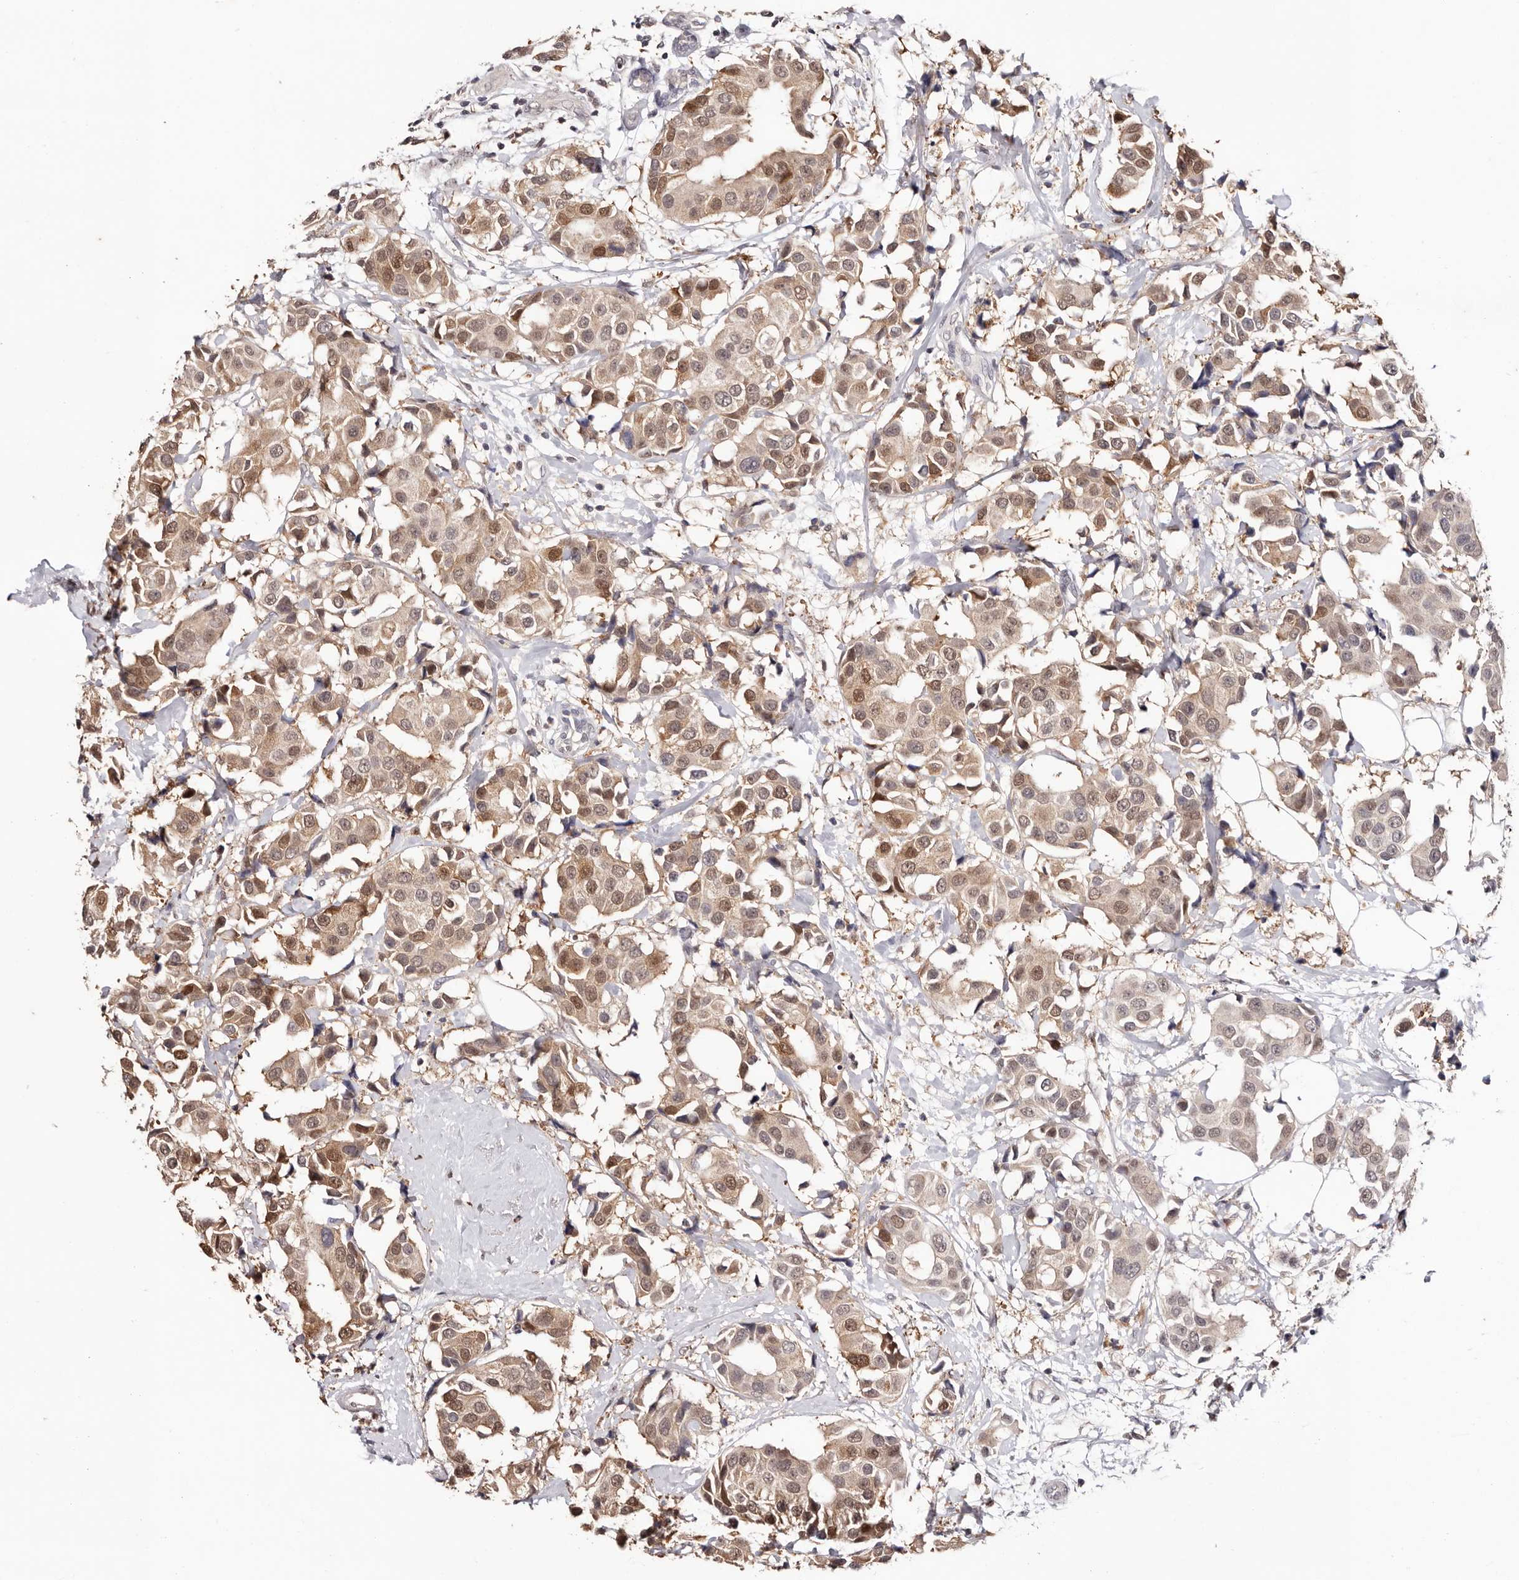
{"staining": {"intensity": "moderate", "quantity": ">75%", "location": "cytoplasmic/membranous,nuclear"}, "tissue": "breast cancer", "cell_type": "Tumor cells", "image_type": "cancer", "snomed": [{"axis": "morphology", "description": "Normal tissue, NOS"}, {"axis": "morphology", "description": "Duct carcinoma"}, {"axis": "topography", "description": "Breast"}], "caption": "Immunohistochemical staining of breast cancer (invasive ductal carcinoma) exhibits medium levels of moderate cytoplasmic/membranous and nuclear positivity in about >75% of tumor cells. (IHC, brightfield microscopy, high magnification).", "gene": "TYW3", "patient": {"sex": "female", "age": 39}}